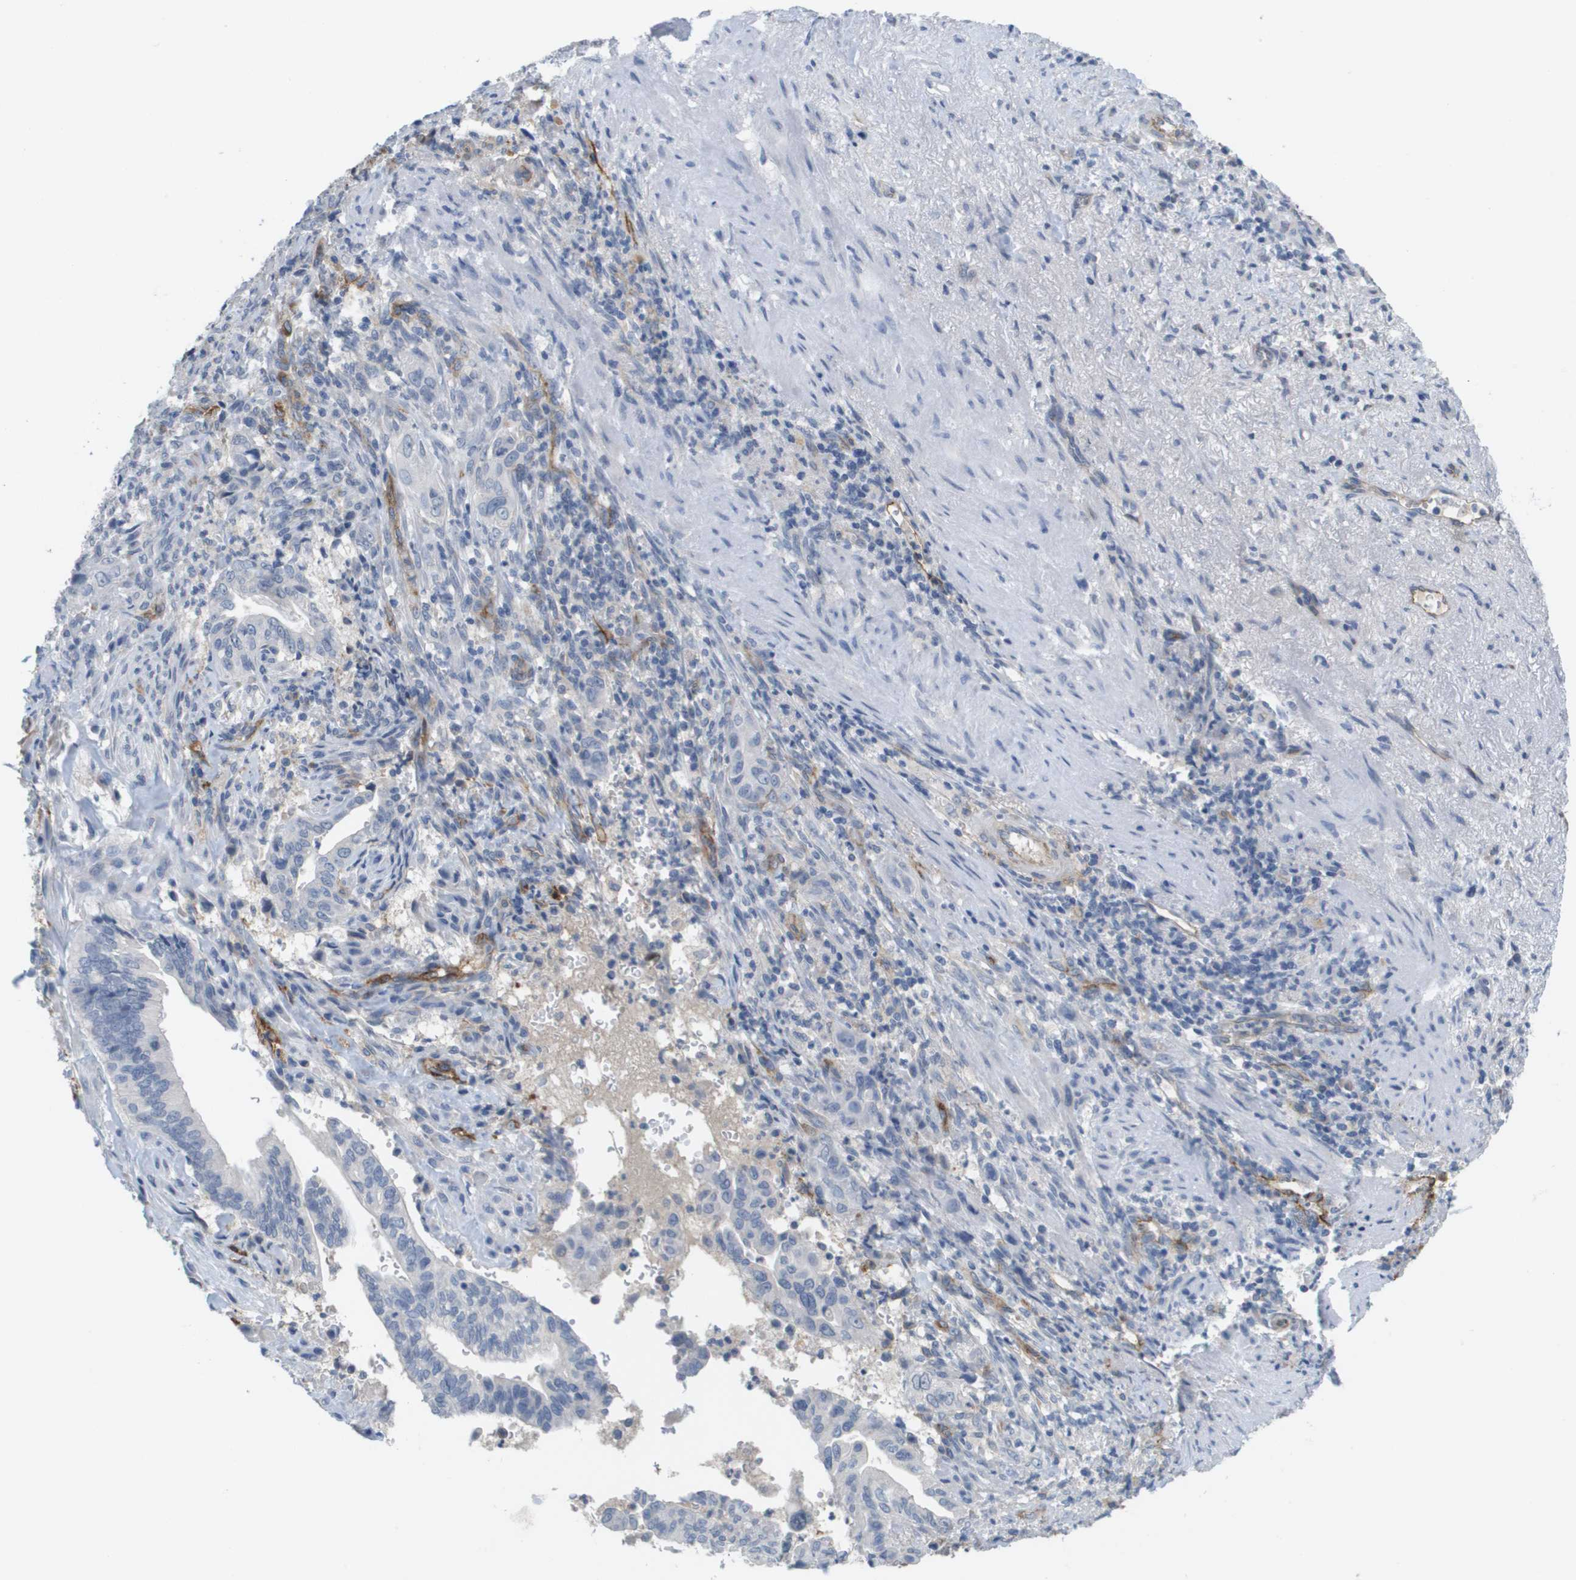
{"staining": {"intensity": "negative", "quantity": "none", "location": "none"}, "tissue": "liver cancer", "cell_type": "Tumor cells", "image_type": "cancer", "snomed": [{"axis": "morphology", "description": "Cholangiocarcinoma"}, {"axis": "topography", "description": "Liver"}], "caption": "DAB immunohistochemical staining of liver cancer (cholangiocarcinoma) exhibits no significant staining in tumor cells.", "gene": "ANGPT2", "patient": {"sex": "female", "age": 67}}